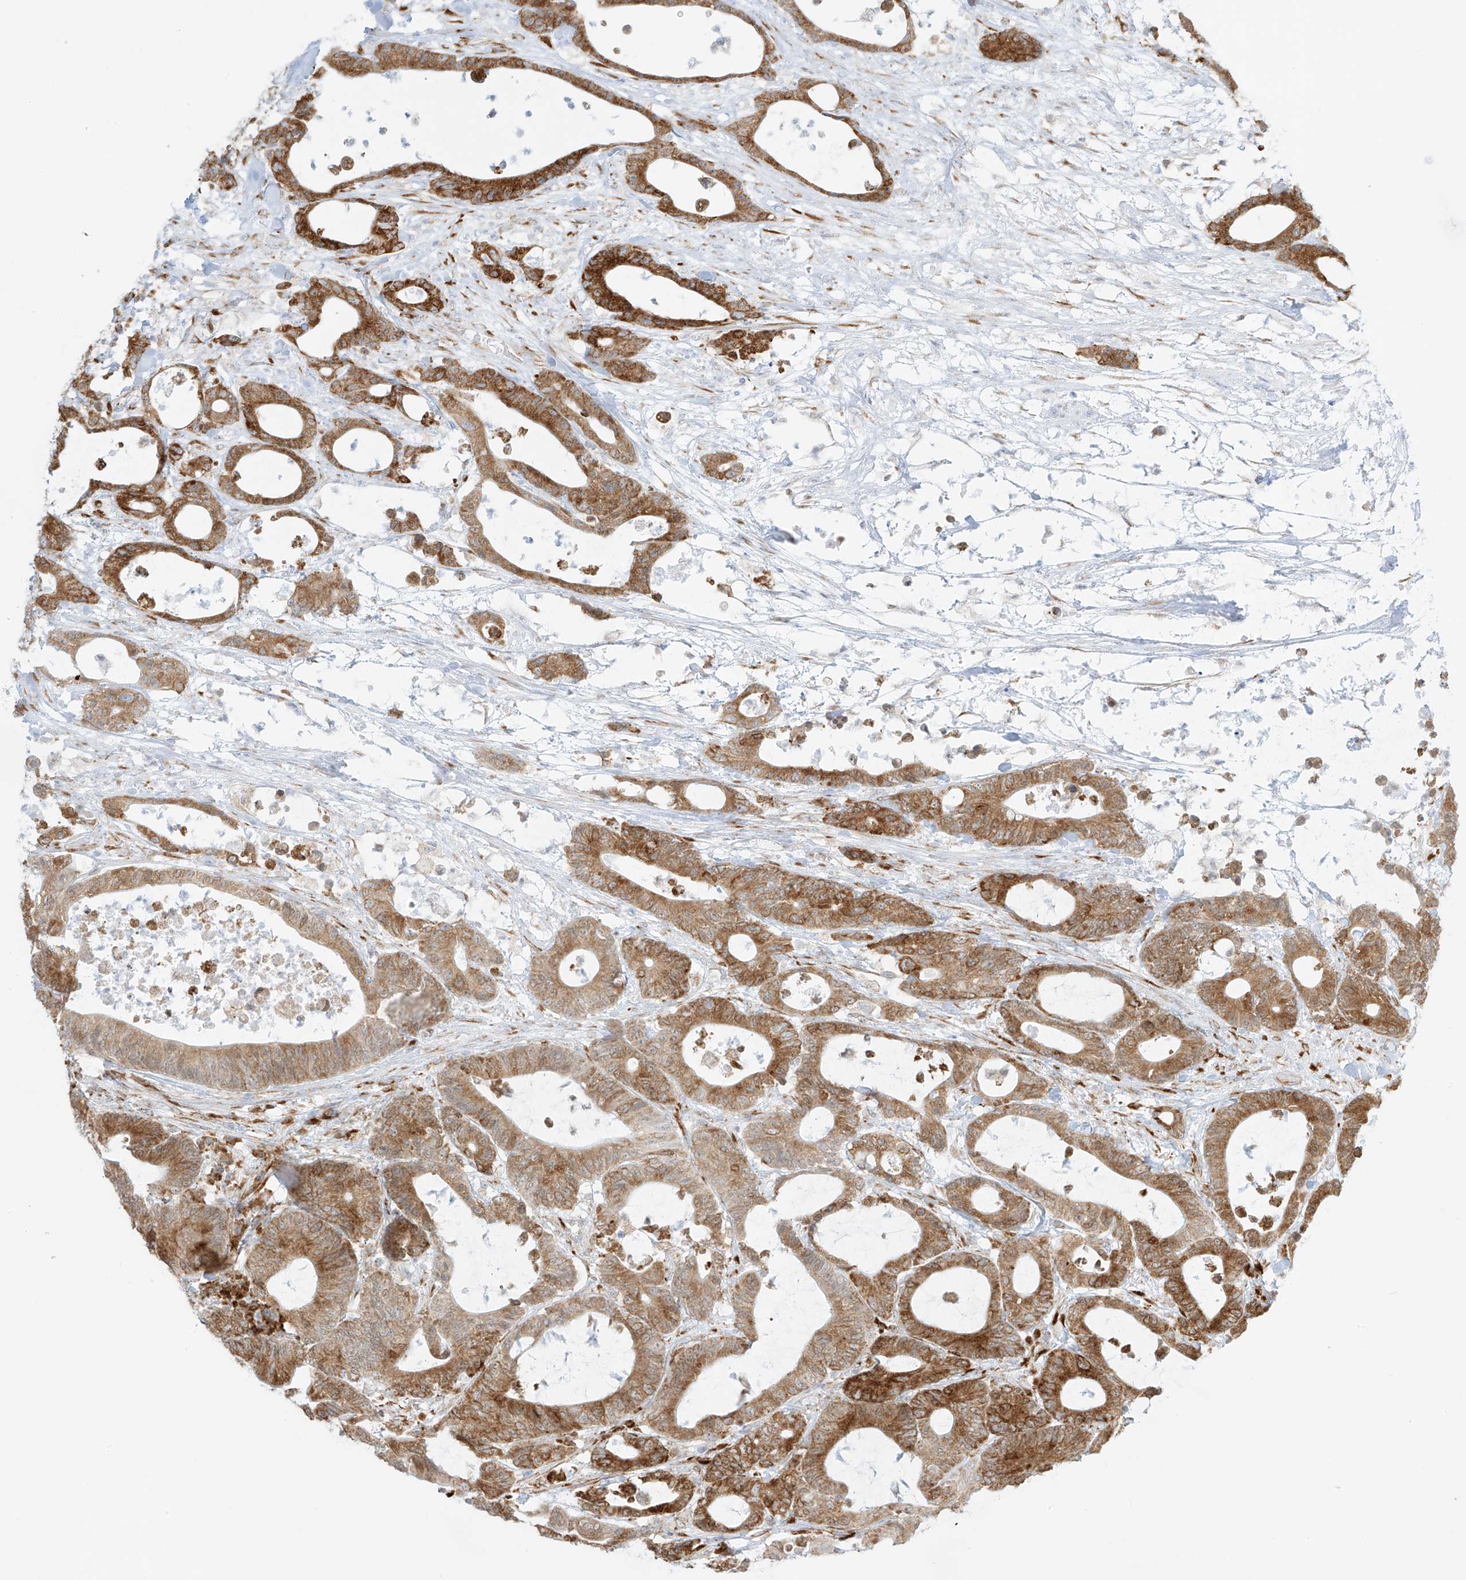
{"staining": {"intensity": "moderate", "quantity": ">75%", "location": "cytoplasmic/membranous"}, "tissue": "colorectal cancer", "cell_type": "Tumor cells", "image_type": "cancer", "snomed": [{"axis": "morphology", "description": "Adenocarcinoma, NOS"}, {"axis": "topography", "description": "Colon"}], "caption": "Brown immunohistochemical staining in human colorectal cancer displays moderate cytoplasmic/membranous staining in about >75% of tumor cells. The staining was performed using DAB (3,3'-diaminobenzidine) to visualize the protein expression in brown, while the nuclei were stained in blue with hematoxylin (Magnification: 20x).", "gene": "LRRC59", "patient": {"sex": "female", "age": 84}}